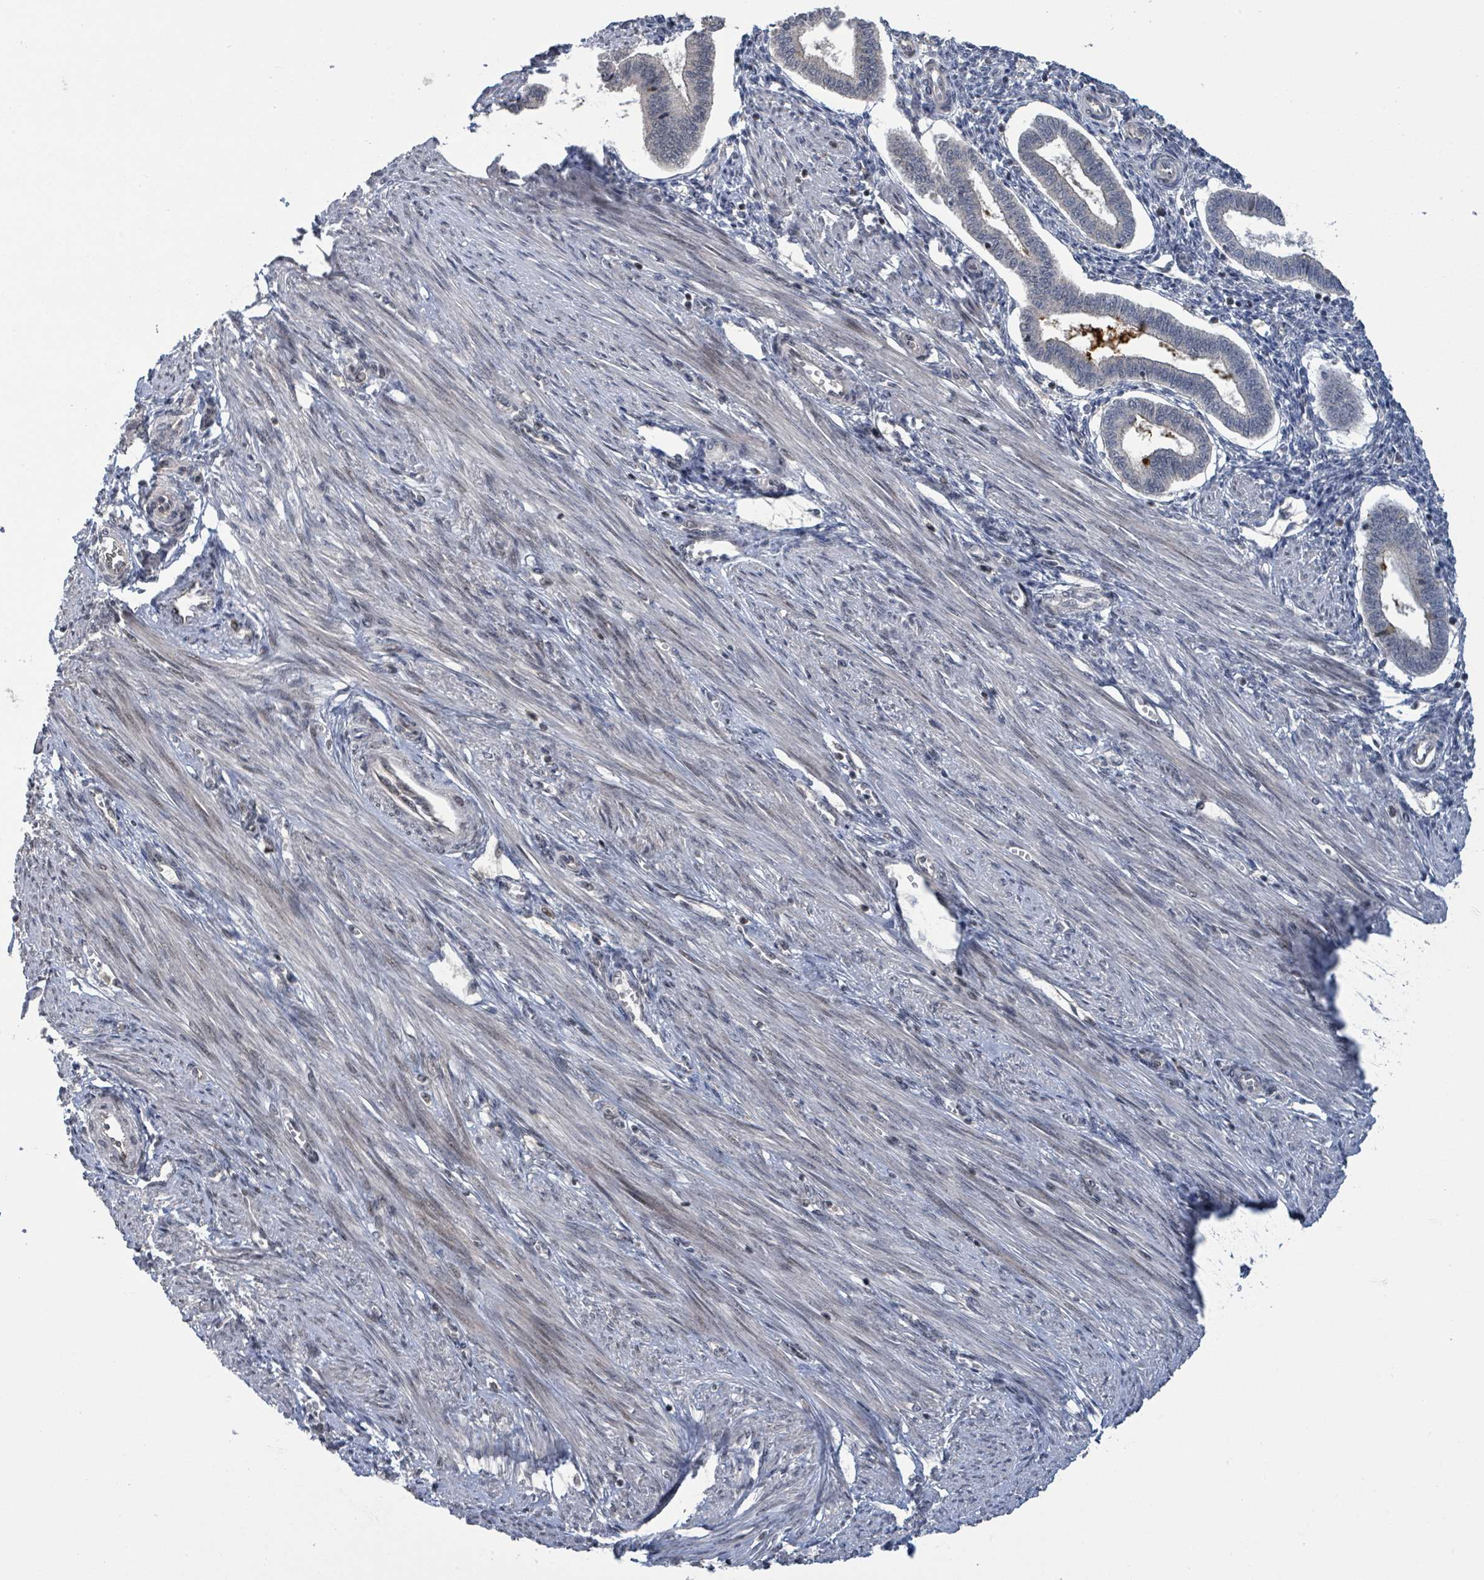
{"staining": {"intensity": "moderate", "quantity": "<25%", "location": "nuclear"}, "tissue": "endometrium", "cell_type": "Cells in endometrial stroma", "image_type": "normal", "snomed": [{"axis": "morphology", "description": "Normal tissue, NOS"}, {"axis": "topography", "description": "Endometrium"}], "caption": "DAB immunohistochemical staining of normal endometrium shows moderate nuclear protein staining in about <25% of cells in endometrial stroma.", "gene": "ZBTB14", "patient": {"sex": "female", "age": 24}}